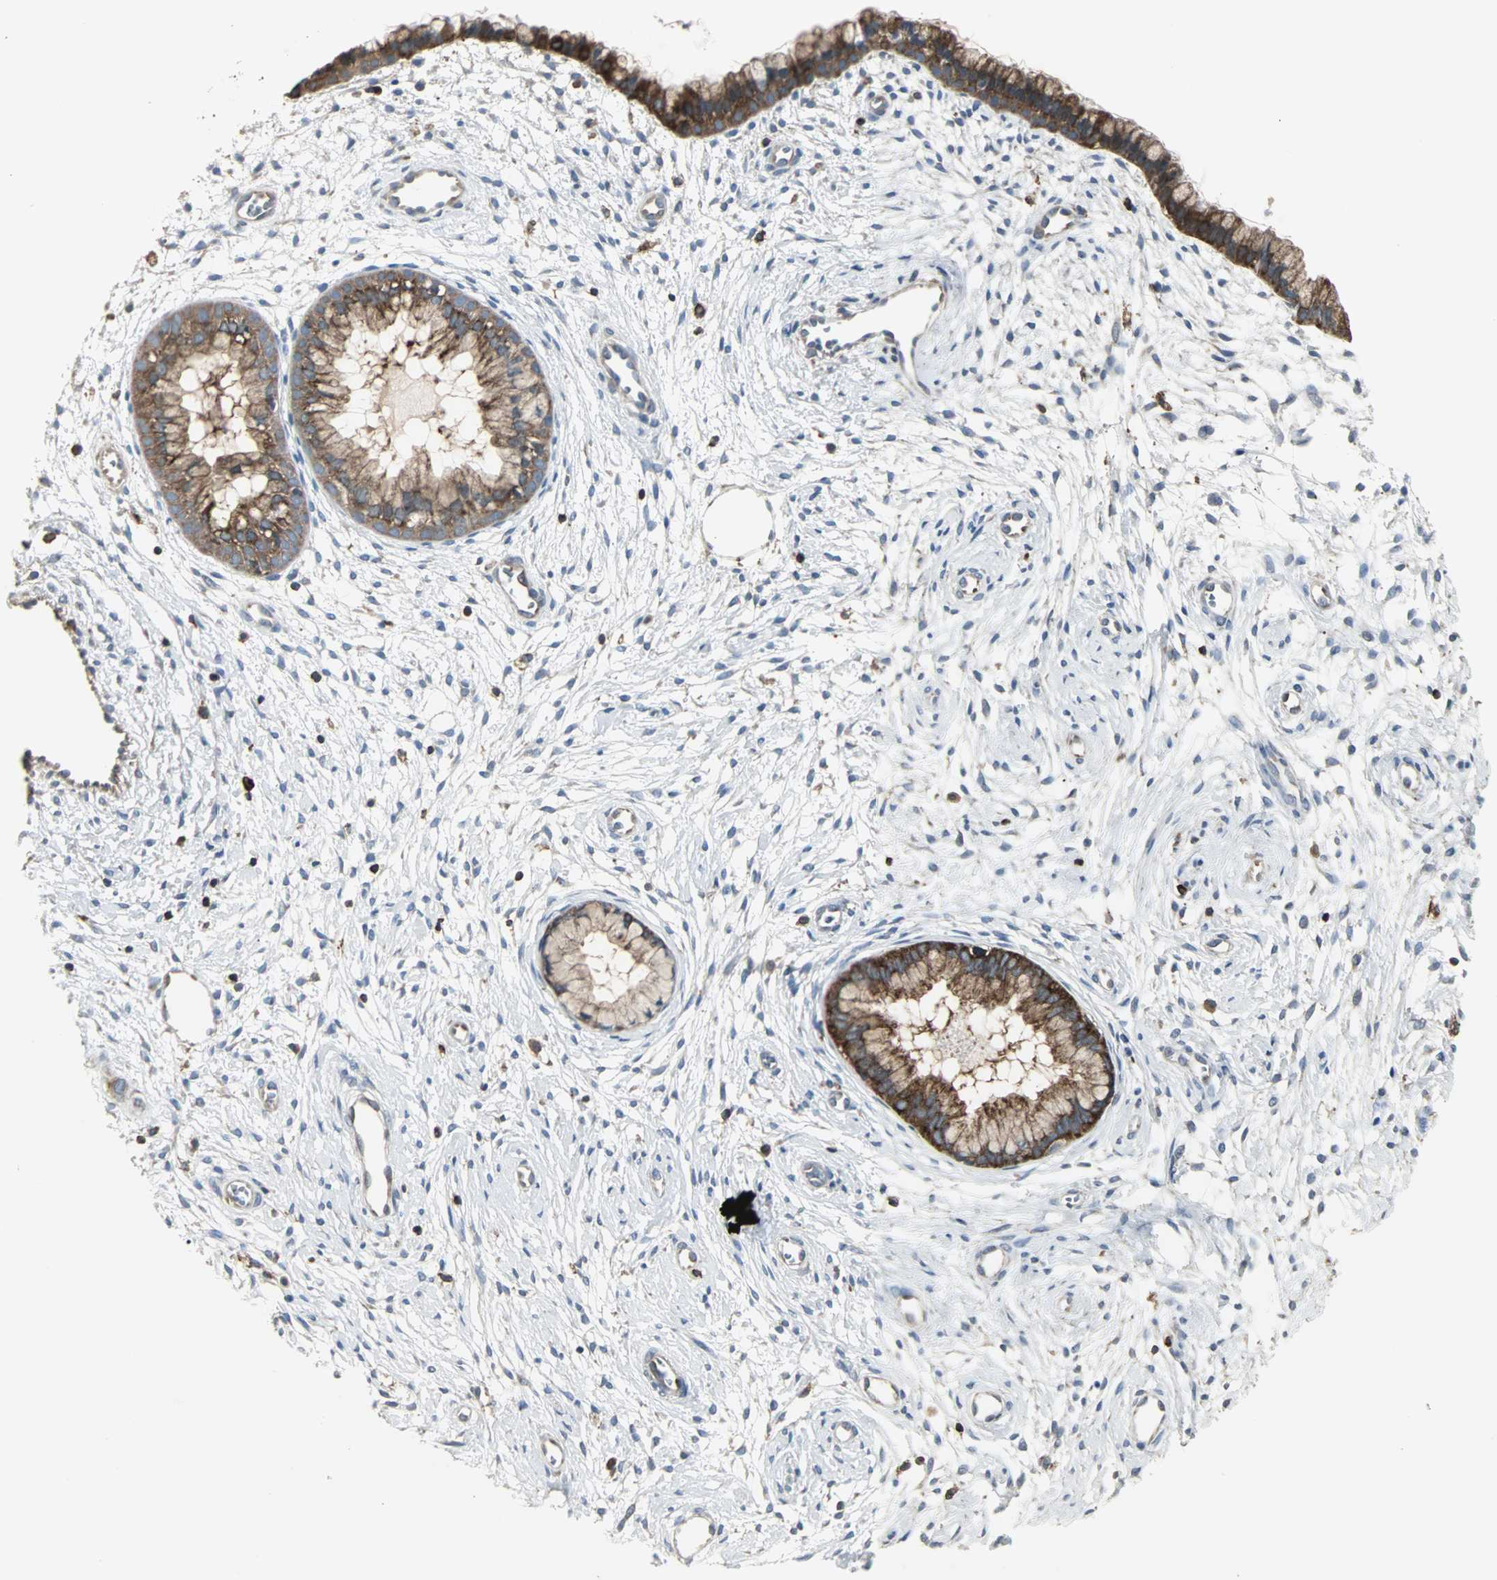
{"staining": {"intensity": "strong", "quantity": ">75%", "location": "cytoplasmic/membranous"}, "tissue": "cervix", "cell_type": "Glandular cells", "image_type": "normal", "snomed": [{"axis": "morphology", "description": "Normal tissue, NOS"}, {"axis": "topography", "description": "Cervix"}], "caption": "Benign cervix was stained to show a protein in brown. There is high levels of strong cytoplasmic/membranous positivity in approximately >75% of glandular cells.", "gene": "LRRFIP1", "patient": {"sex": "female", "age": 39}}